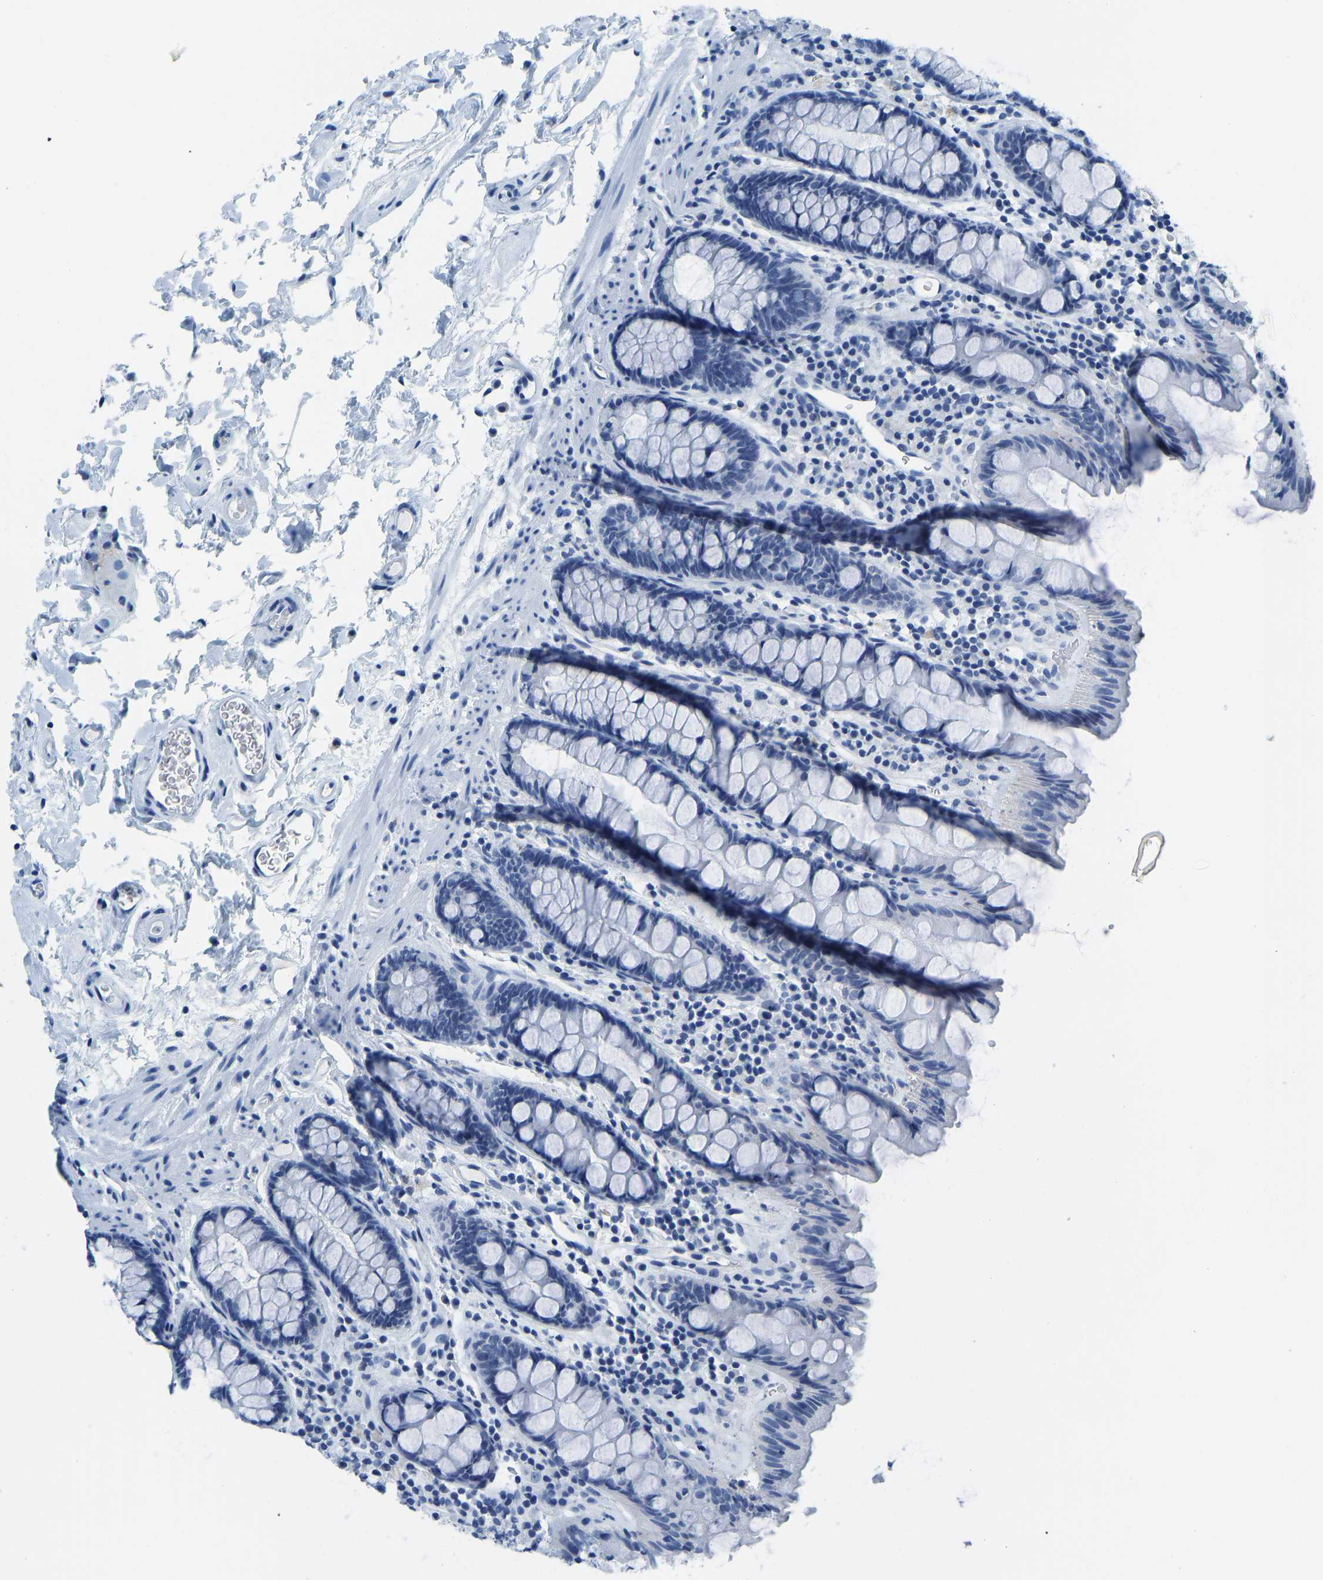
{"staining": {"intensity": "negative", "quantity": "none", "location": "none"}, "tissue": "colon", "cell_type": "Endothelial cells", "image_type": "normal", "snomed": [{"axis": "morphology", "description": "Normal tissue, NOS"}, {"axis": "topography", "description": "Colon"}], "caption": "This is an IHC image of benign human colon. There is no expression in endothelial cells.", "gene": "SERPINB3", "patient": {"sex": "female", "age": 80}}